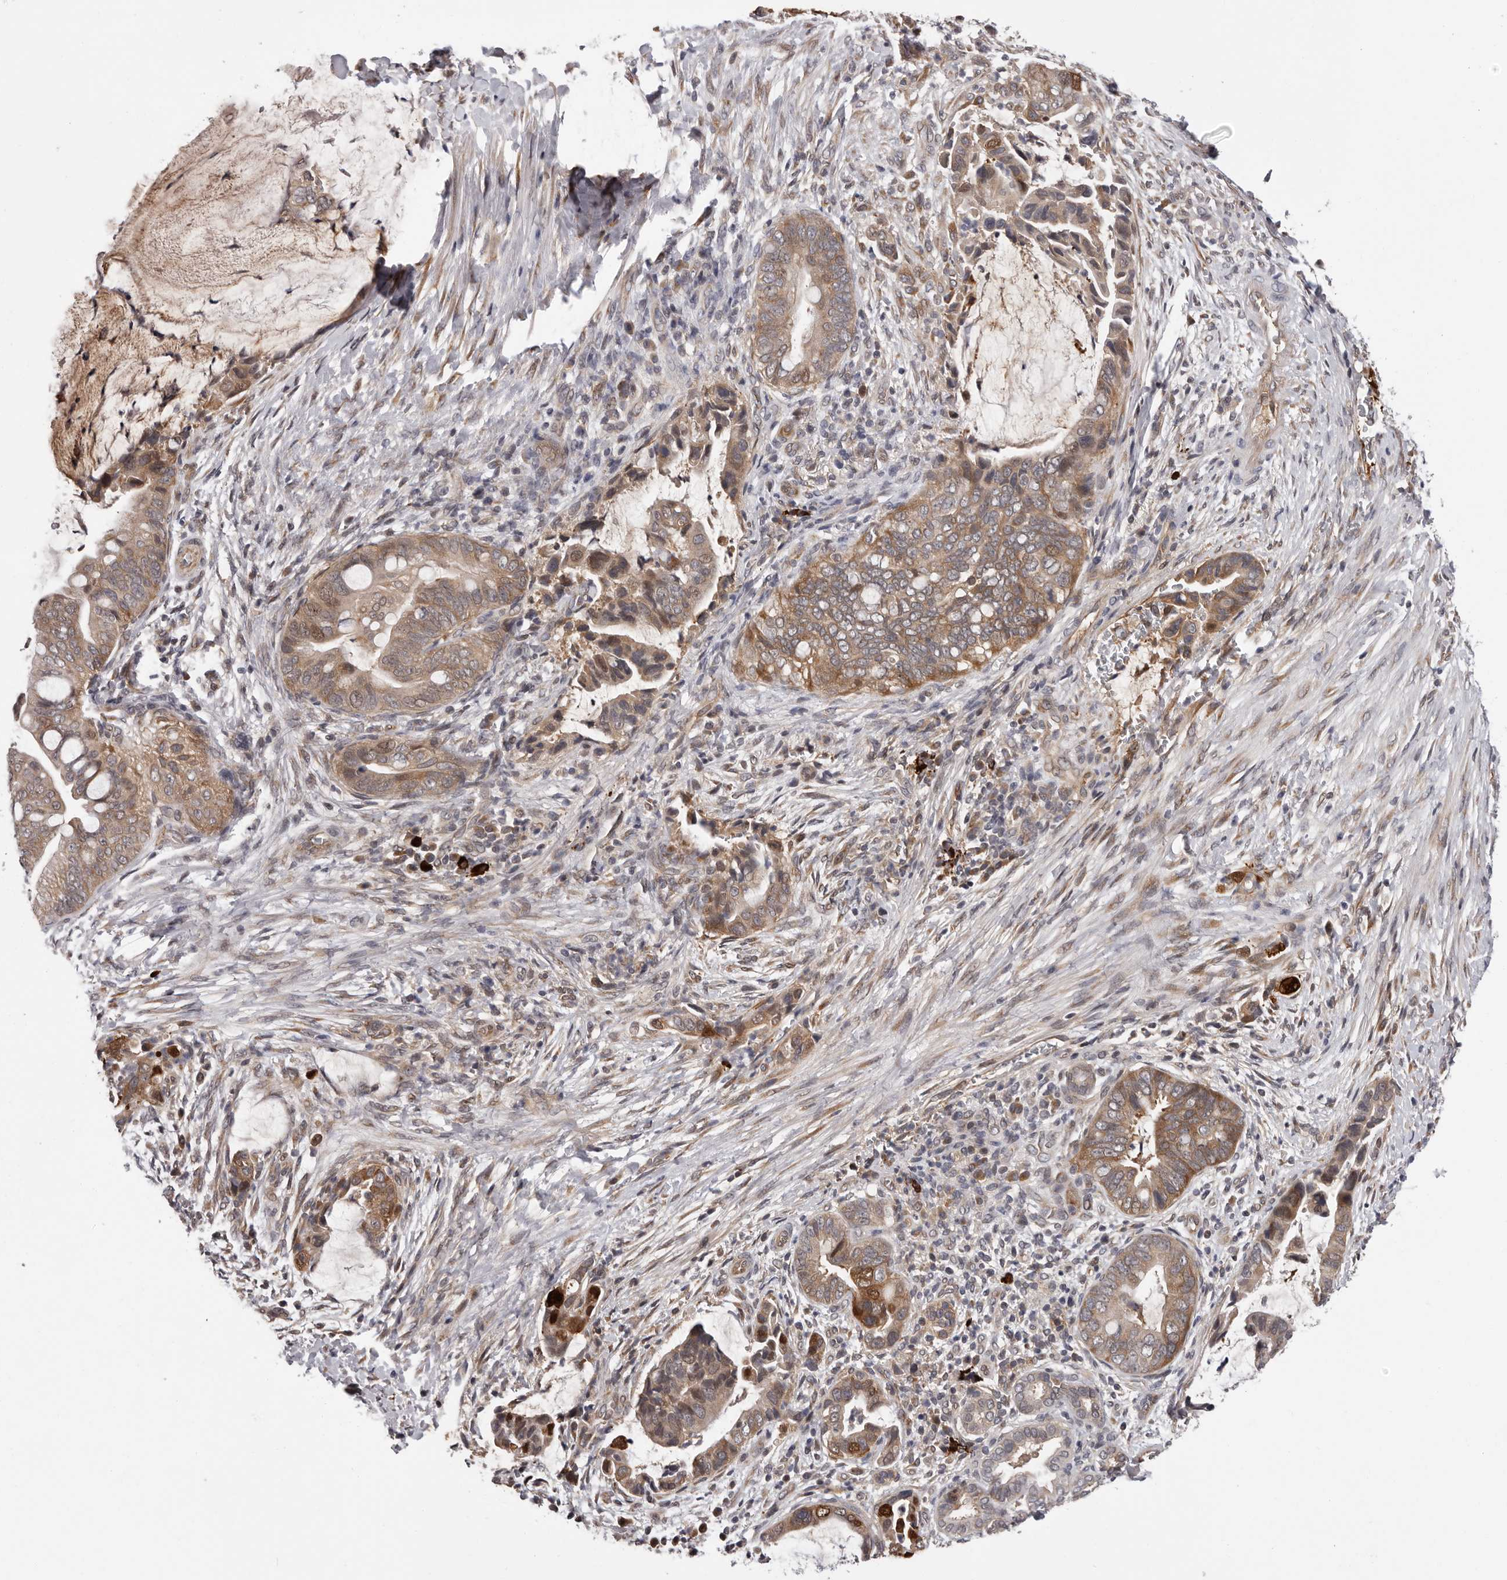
{"staining": {"intensity": "moderate", "quantity": "25%-75%", "location": "cytoplasmic/membranous,nuclear"}, "tissue": "pancreatic cancer", "cell_type": "Tumor cells", "image_type": "cancer", "snomed": [{"axis": "morphology", "description": "Adenocarcinoma, NOS"}, {"axis": "topography", "description": "Pancreas"}], "caption": "The micrograph shows a brown stain indicating the presence of a protein in the cytoplasmic/membranous and nuclear of tumor cells in pancreatic cancer.", "gene": "MED8", "patient": {"sex": "male", "age": 75}}